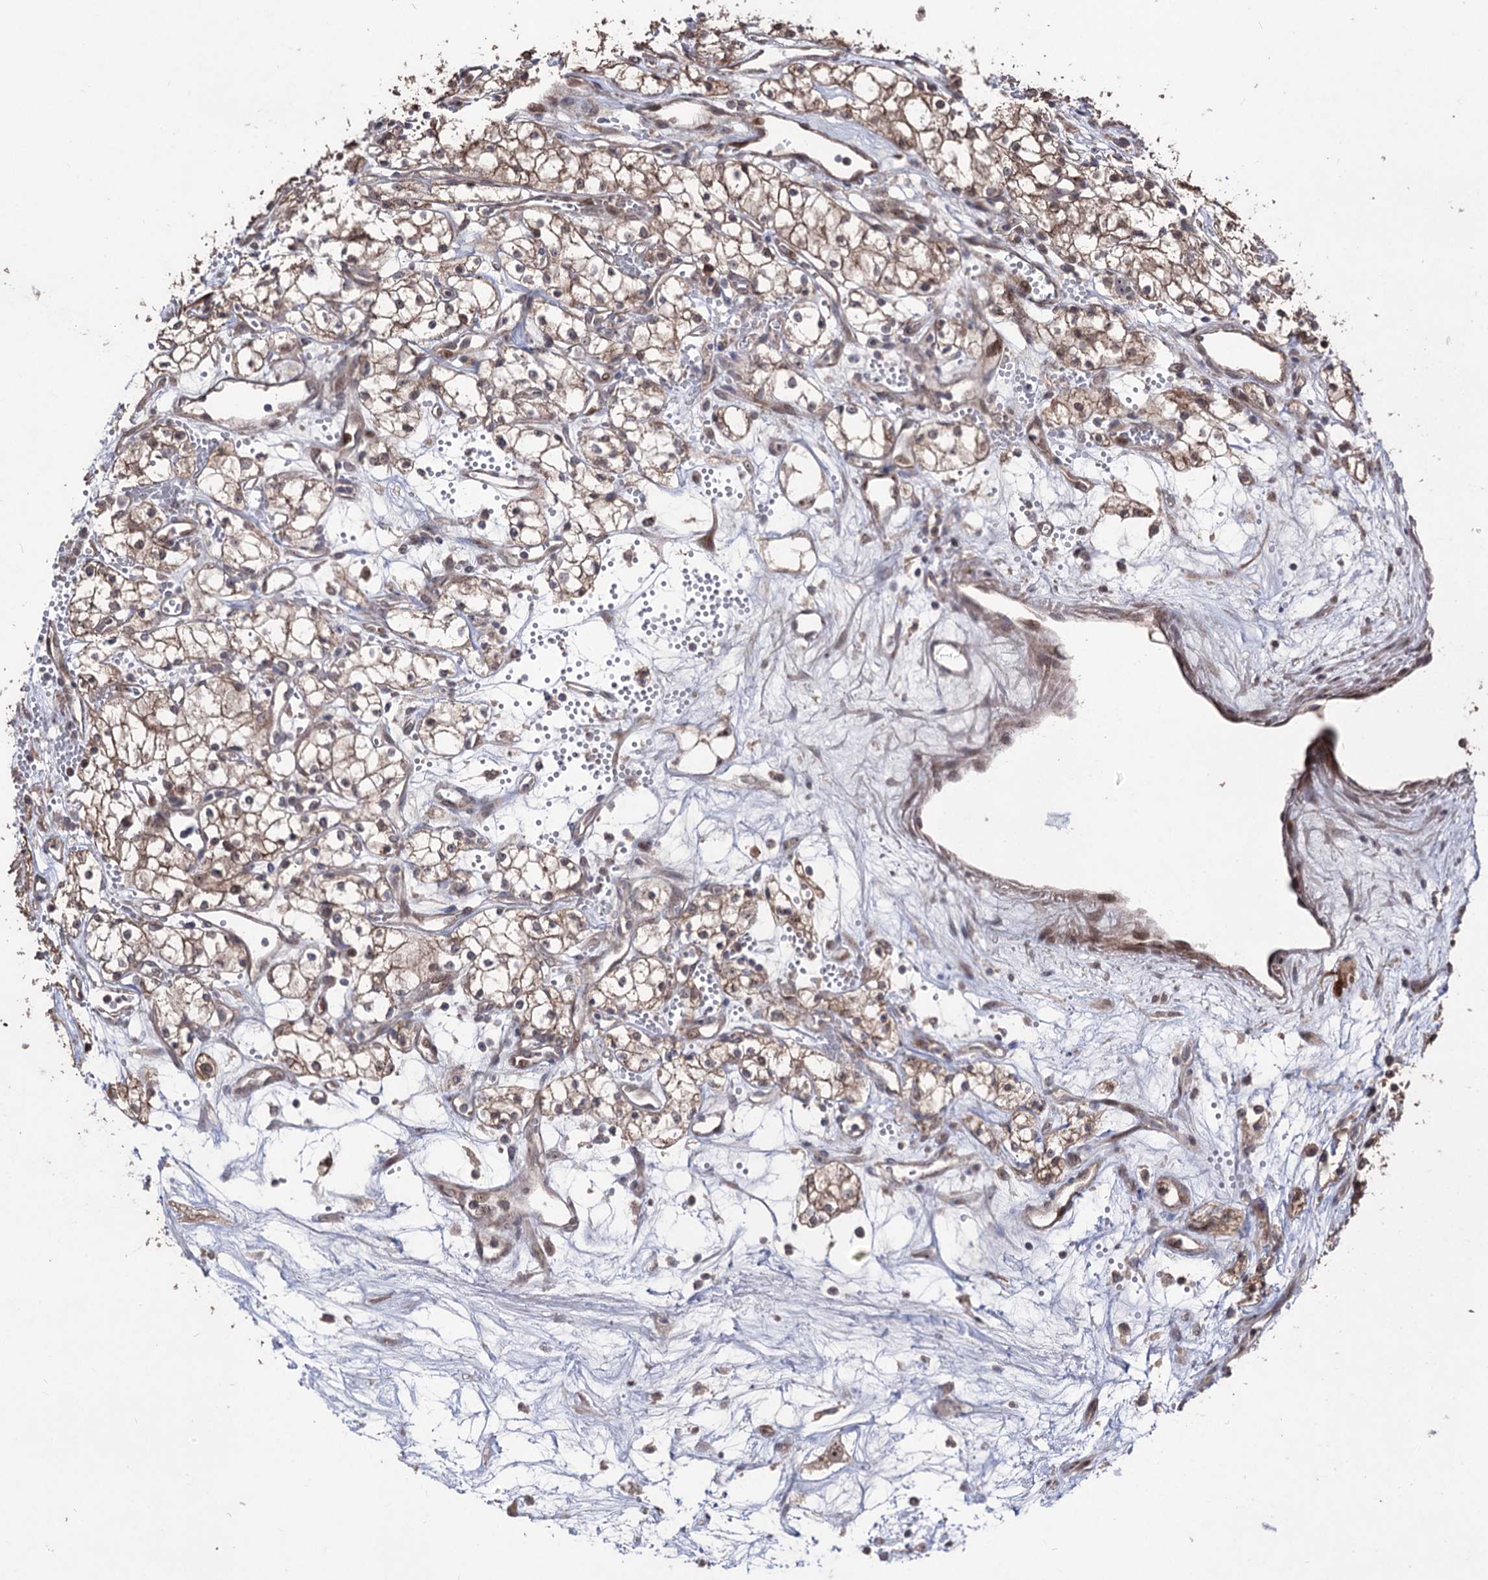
{"staining": {"intensity": "weak", "quantity": "25%-75%", "location": "cytoplasmic/membranous"}, "tissue": "renal cancer", "cell_type": "Tumor cells", "image_type": "cancer", "snomed": [{"axis": "morphology", "description": "Adenocarcinoma, NOS"}, {"axis": "topography", "description": "Kidney"}], "caption": "Immunohistochemistry micrograph of neoplastic tissue: human renal adenocarcinoma stained using immunohistochemistry (IHC) reveals low levels of weak protein expression localized specifically in the cytoplasmic/membranous of tumor cells, appearing as a cytoplasmic/membranous brown color.", "gene": "CPNE8", "patient": {"sex": "male", "age": 59}}